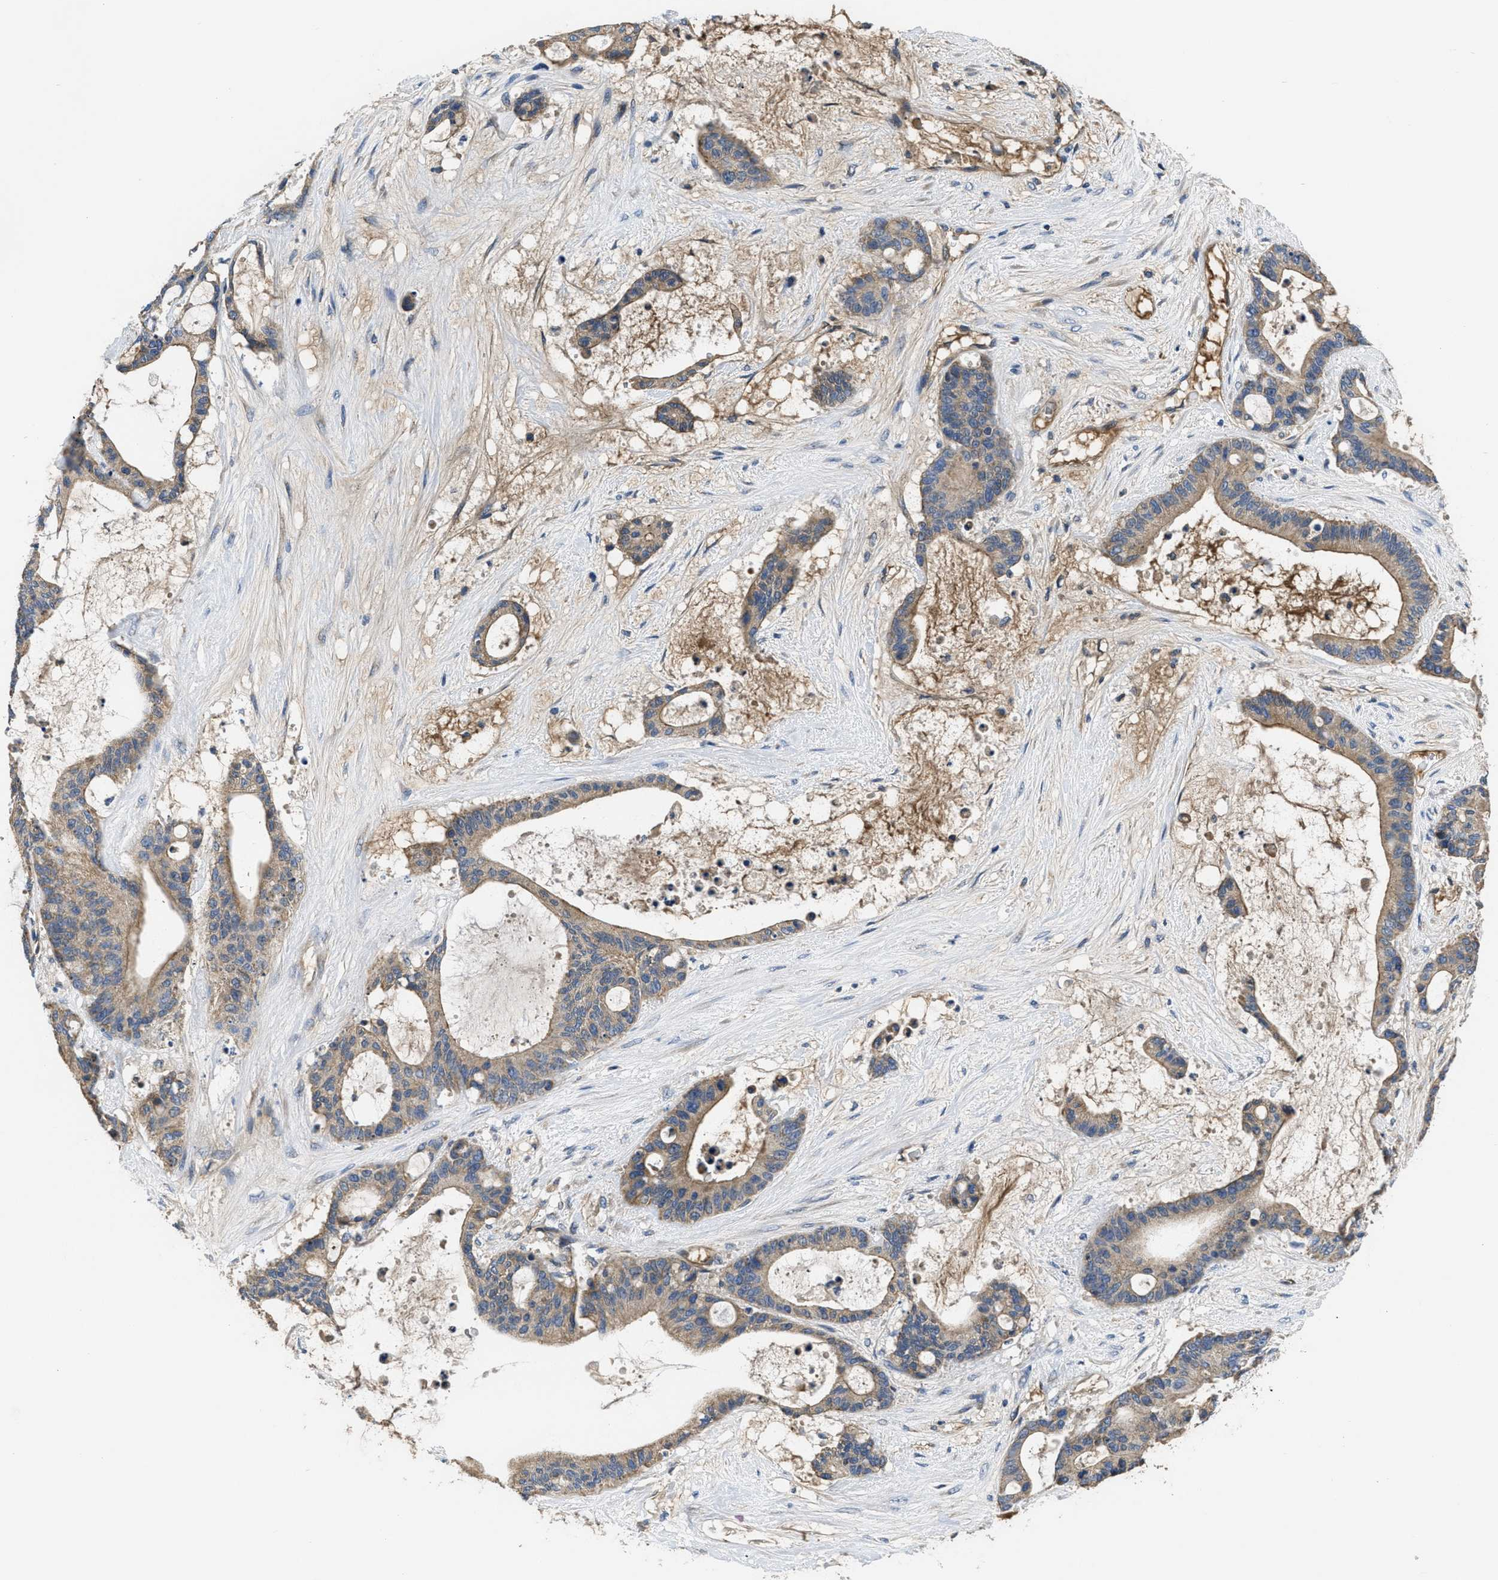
{"staining": {"intensity": "weak", "quantity": ">75%", "location": "cytoplasmic/membranous"}, "tissue": "liver cancer", "cell_type": "Tumor cells", "image_type": "cancer", "snomed": [{"axis": "morphology", "description": "Cholangiocarcinoma"}, {"axis": "topography", "description": "Liver"}], "caption": "IHC histopathology image of neoplastic tissue: liver cancer stained using IHC shows low levels of weak protein expression localized specifically in the cytoplasmic/membranous of tumor cells, appearing as a cytoplasmic/membranous brown color.", "gene": "GALK1", "patient": {"sex": "female", "age": 73}}